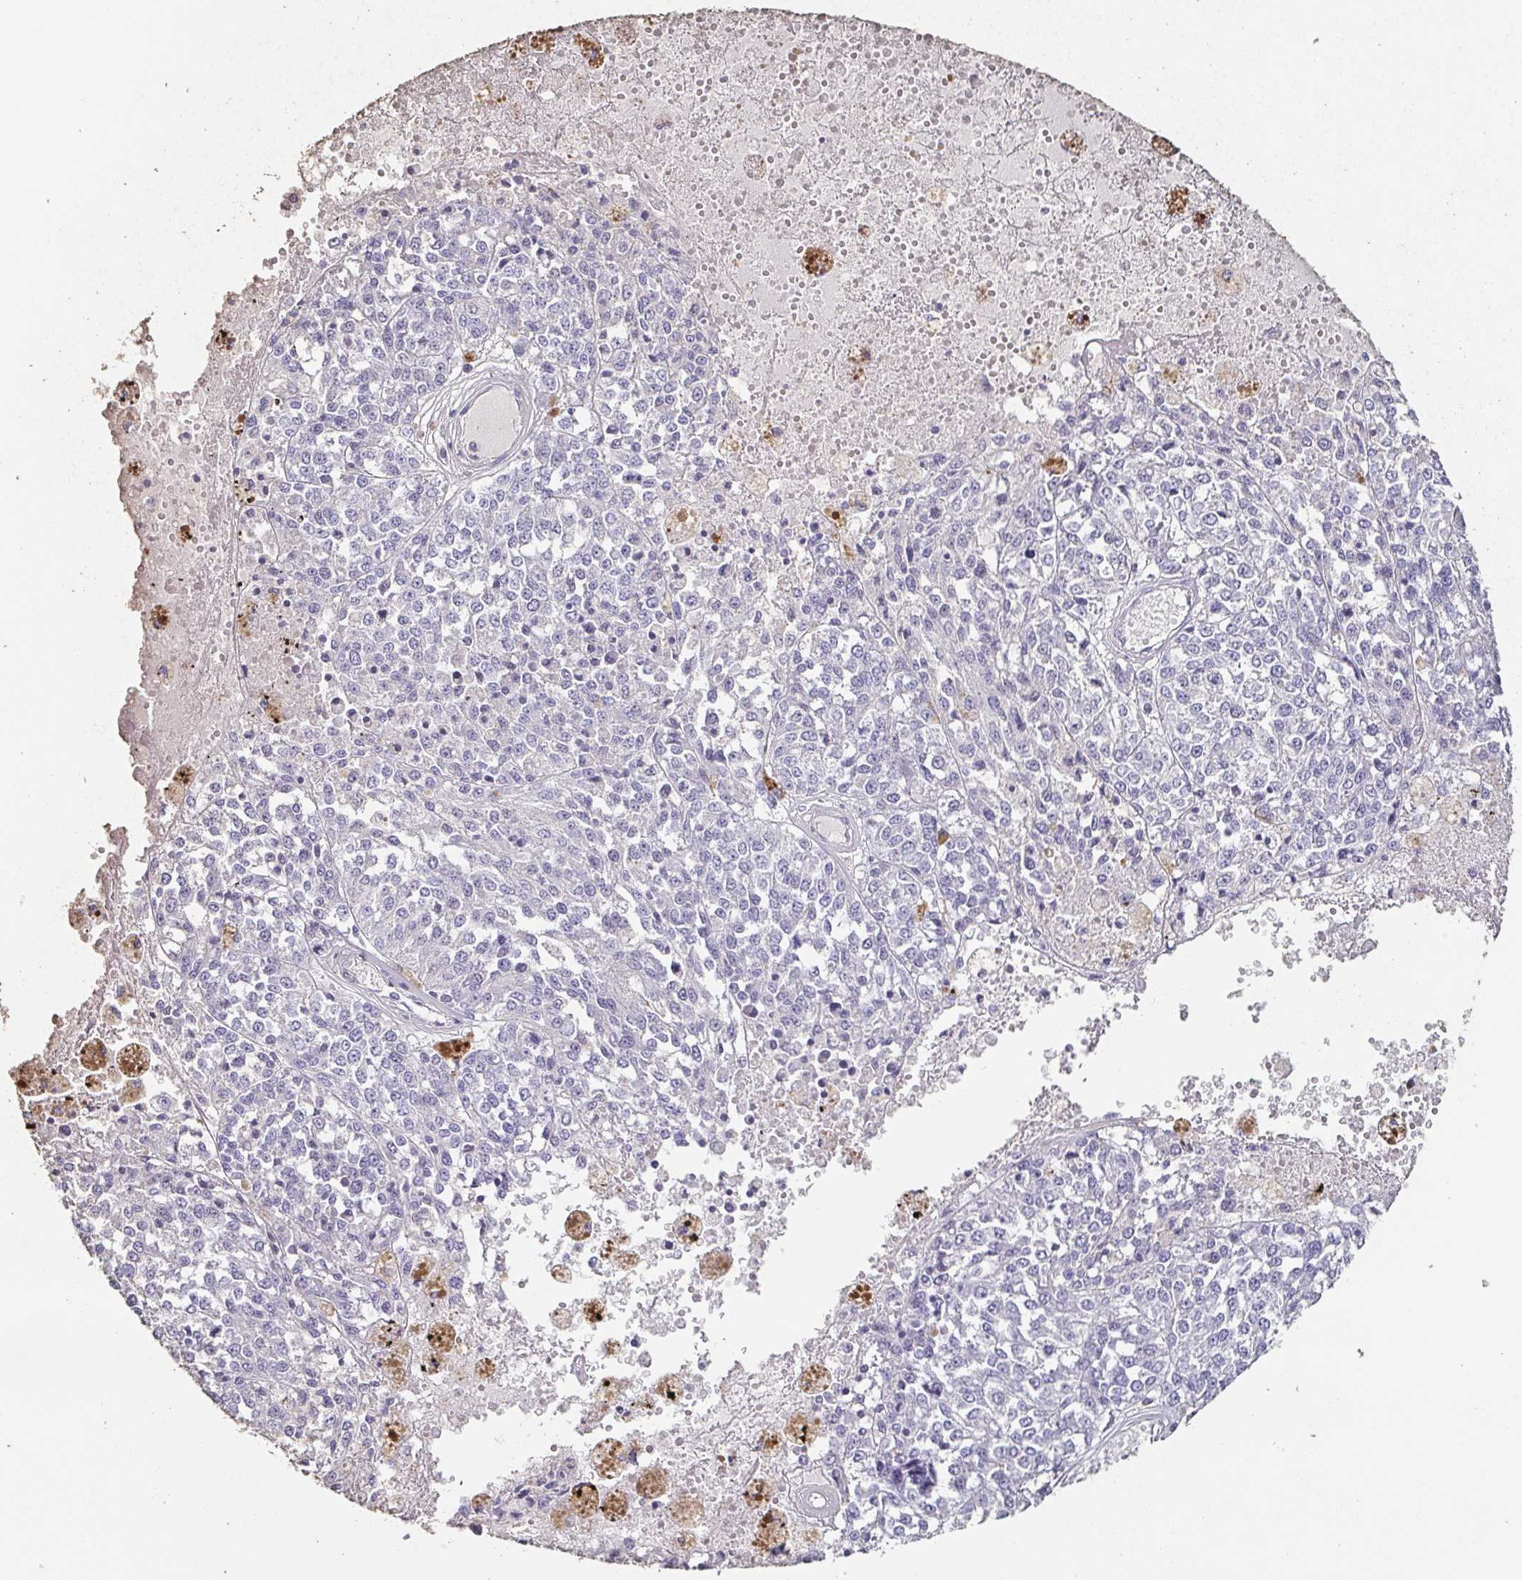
{"staining": {"intensity": "negative", "quantity": "none", "location": "none"}, "tissue": "melanoma", "cell_type": "Tumor cells", "image_type": "cancer", "snomed": [{"axis": "morphology", "description": "Malignant melanoma, Metastatic site"}, {"axis": "topography", "description": "Lymph node"}], "caption": "An IHC histopathology image of melanoma is shown. There is no staining in tumor cells of melanoma. (Stains: DAB (3,3'-diaminobenzidine) immunohistochemistry with hematoxylin counter stain, Microscopy: brightfield microscopy at high magnification).", "gene": "BPIFA2", "patient": {"sex": "female", "age": 64}}